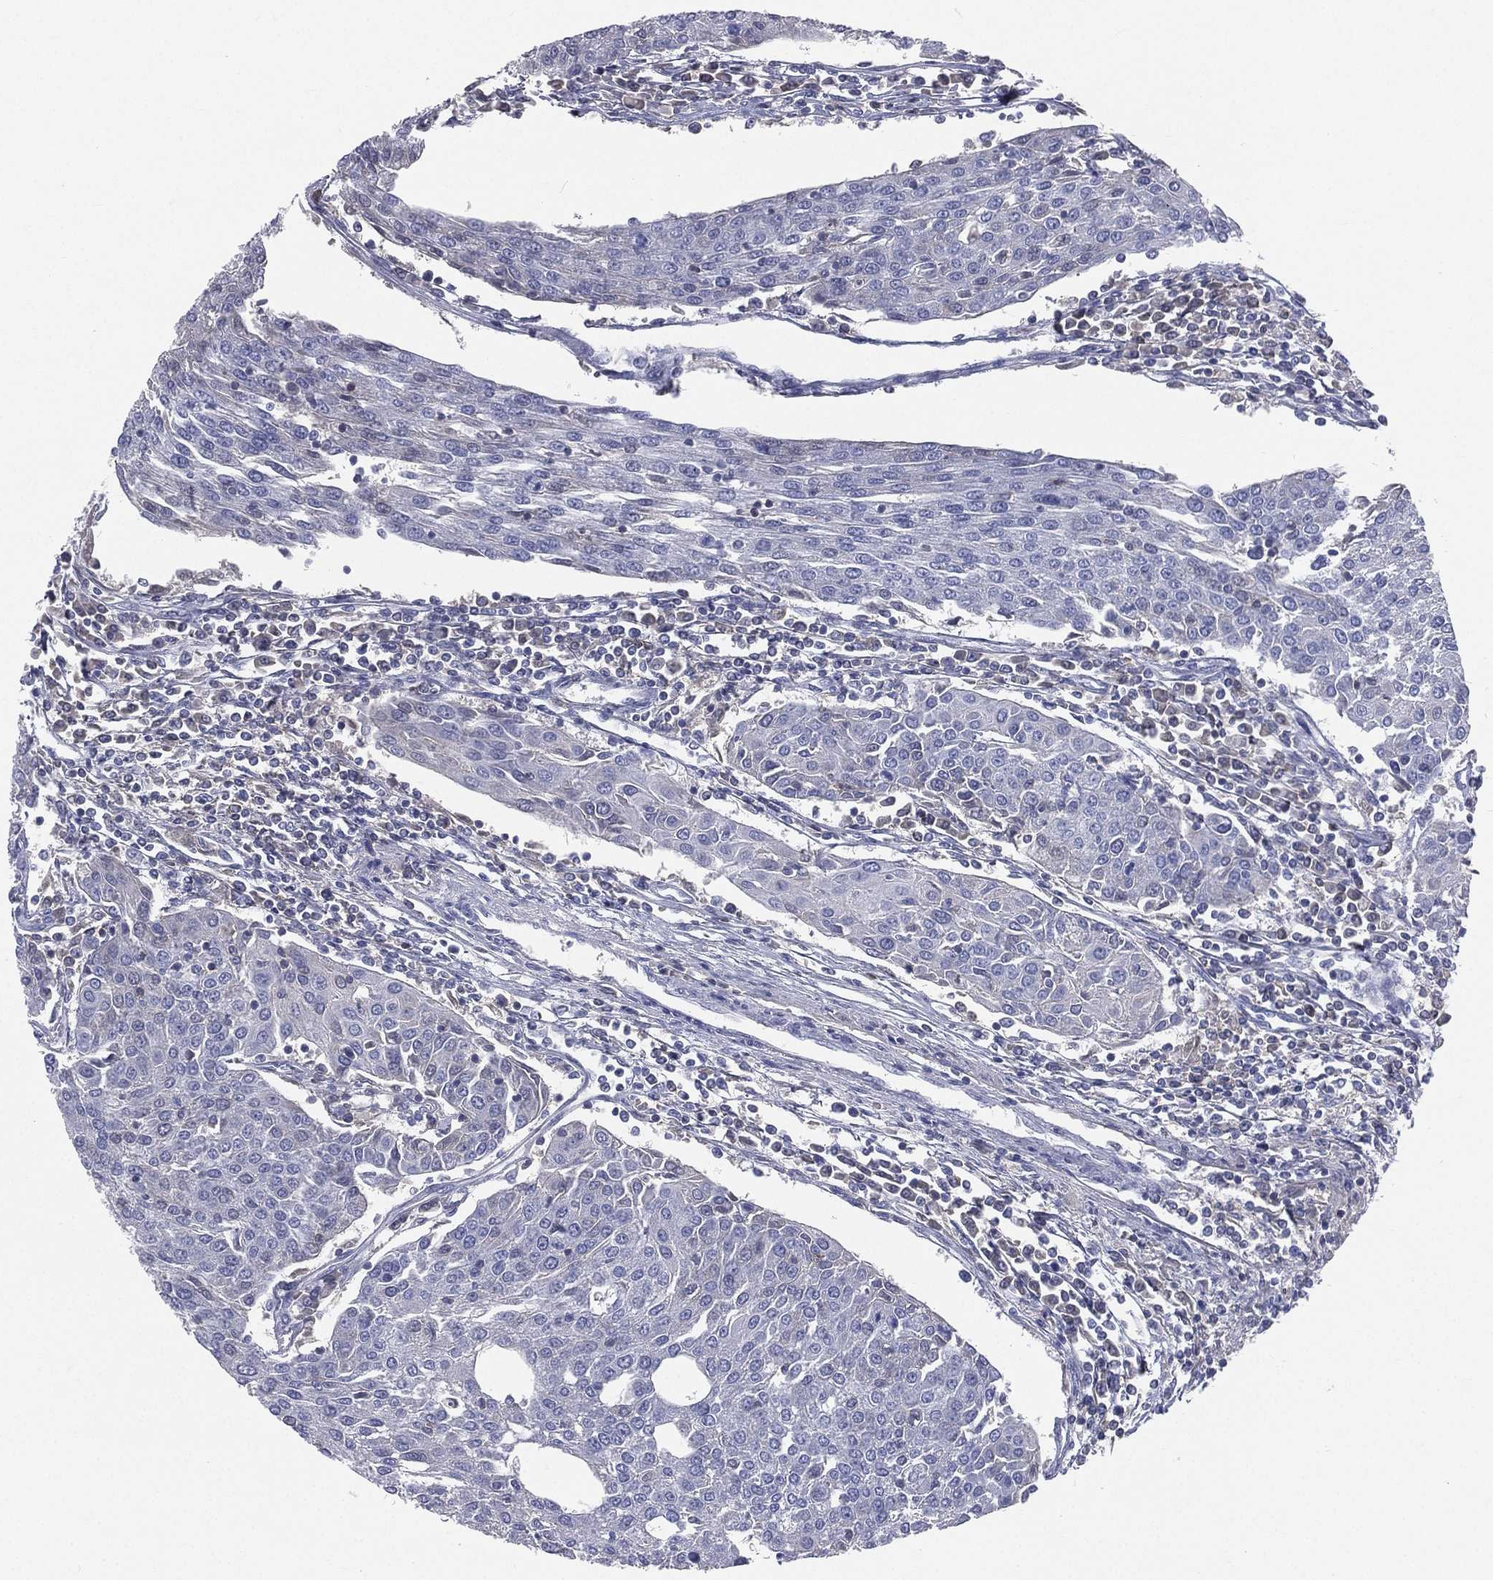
{"staining": {"intensity": "negative", "quantity": "none", "location": "none"}, "tissue": "urothelial cancer", "cell_type": "Tumor cells", "image_type": "cancer", "snomed": [{"axis": "morphology", "description": "Urothelial carcinoma, High grade"}, {"axis": "topography", "description": "Urinary bladder"}], "caption": "High power microscopy photomicrograph of an immunohistochemistry (IHC) micrograph of high-grade urothelial carcinoma, revealing no significant positivity in tumor cells.", "gene": "CD3D", "patient": {"sex": "female", "age": 85}}